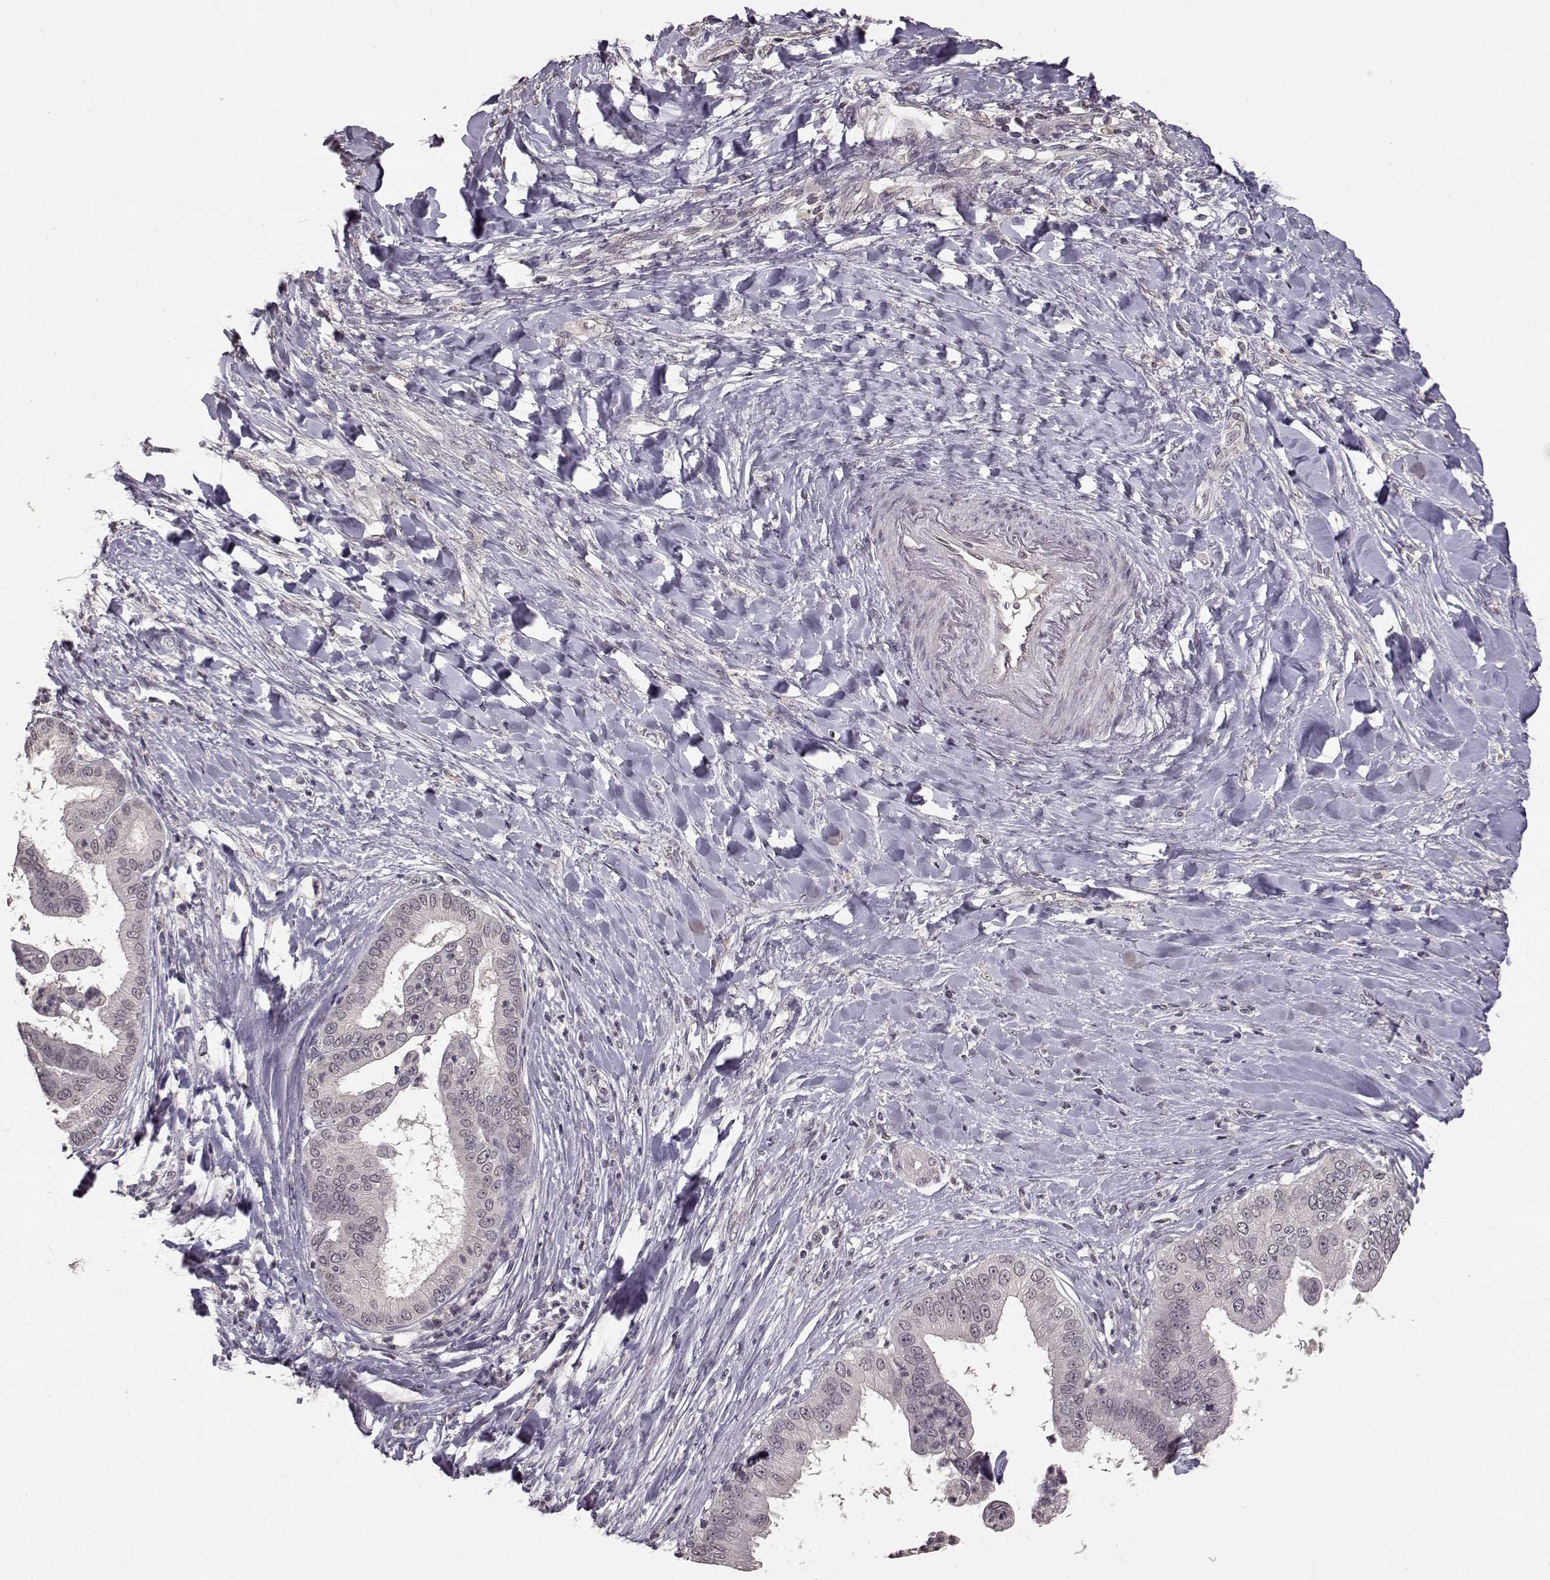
{"staining": {"intensity": "negative", "quantity": "none", "location": "none"}, "tissue": "liver cancer", "cell_type": "Tumor cells", "image_type": "cancer", "snomed": [{"axis": "morphology", "description": "Cholangiocarcinoma"}, {"axis": "topography", "description": "Liver"}], "caption": "Immunohistochemistry image of neoplastic tissue: cholangiocarcinoma (liver) stained with DAB (3,3'-diaminobenzidine) shows no significant protein positivity in tumor cells. Brightfield microscopy of IHC stained with DAB (brown) and hematoxylin (blue), captured at high magnification.", "gene": "NTRK2", "patient": {"sex": "female", "age": 54}}